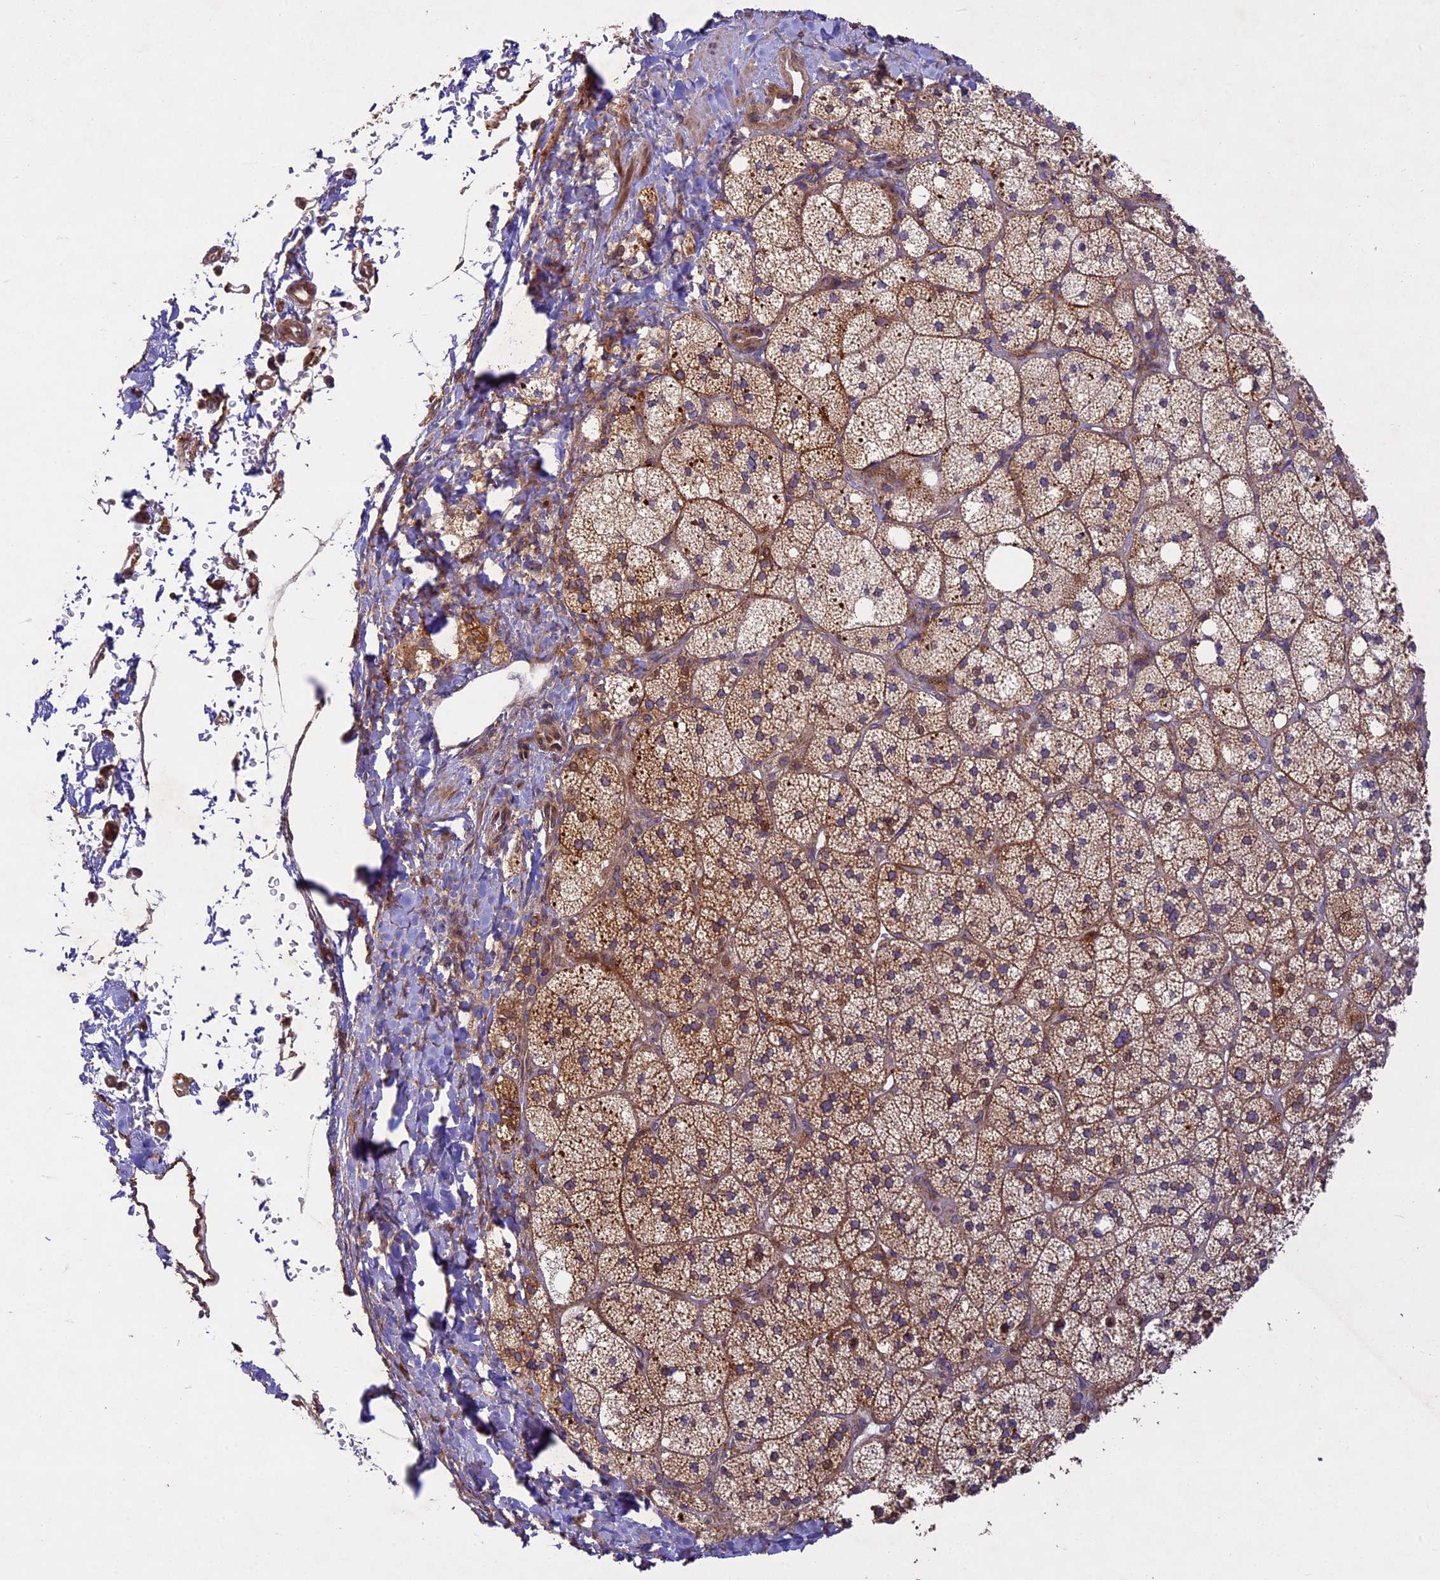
{"staining": {"intensity": "strong", "quantity": "25%-75%", "location": "cytoplasmic/membranous"}, "tissue": "adrenal gland", "cell_type": "Glandular cells", "image_type": "normal", "snomed": [{"axis": "morphology", "description": "Normal tissue, NOS"}, {"axis": "topography", "description": "Adrenal gland"}], "caption": "Immunohistochemistry (IHC) staining of normal adrenal gland, which demonstrates high levels of strong cytoplasmic/membranous staining in about 25%-75% of glandular cells indicating strong cytoplasmic/membranous protein positivity. The staining was performed using DAB (brown) for protein detection and nuclei were counterstained in hematoxylin (blue).", "gene": "DGKH", "patient": {"sex": "male", "age": 61}}